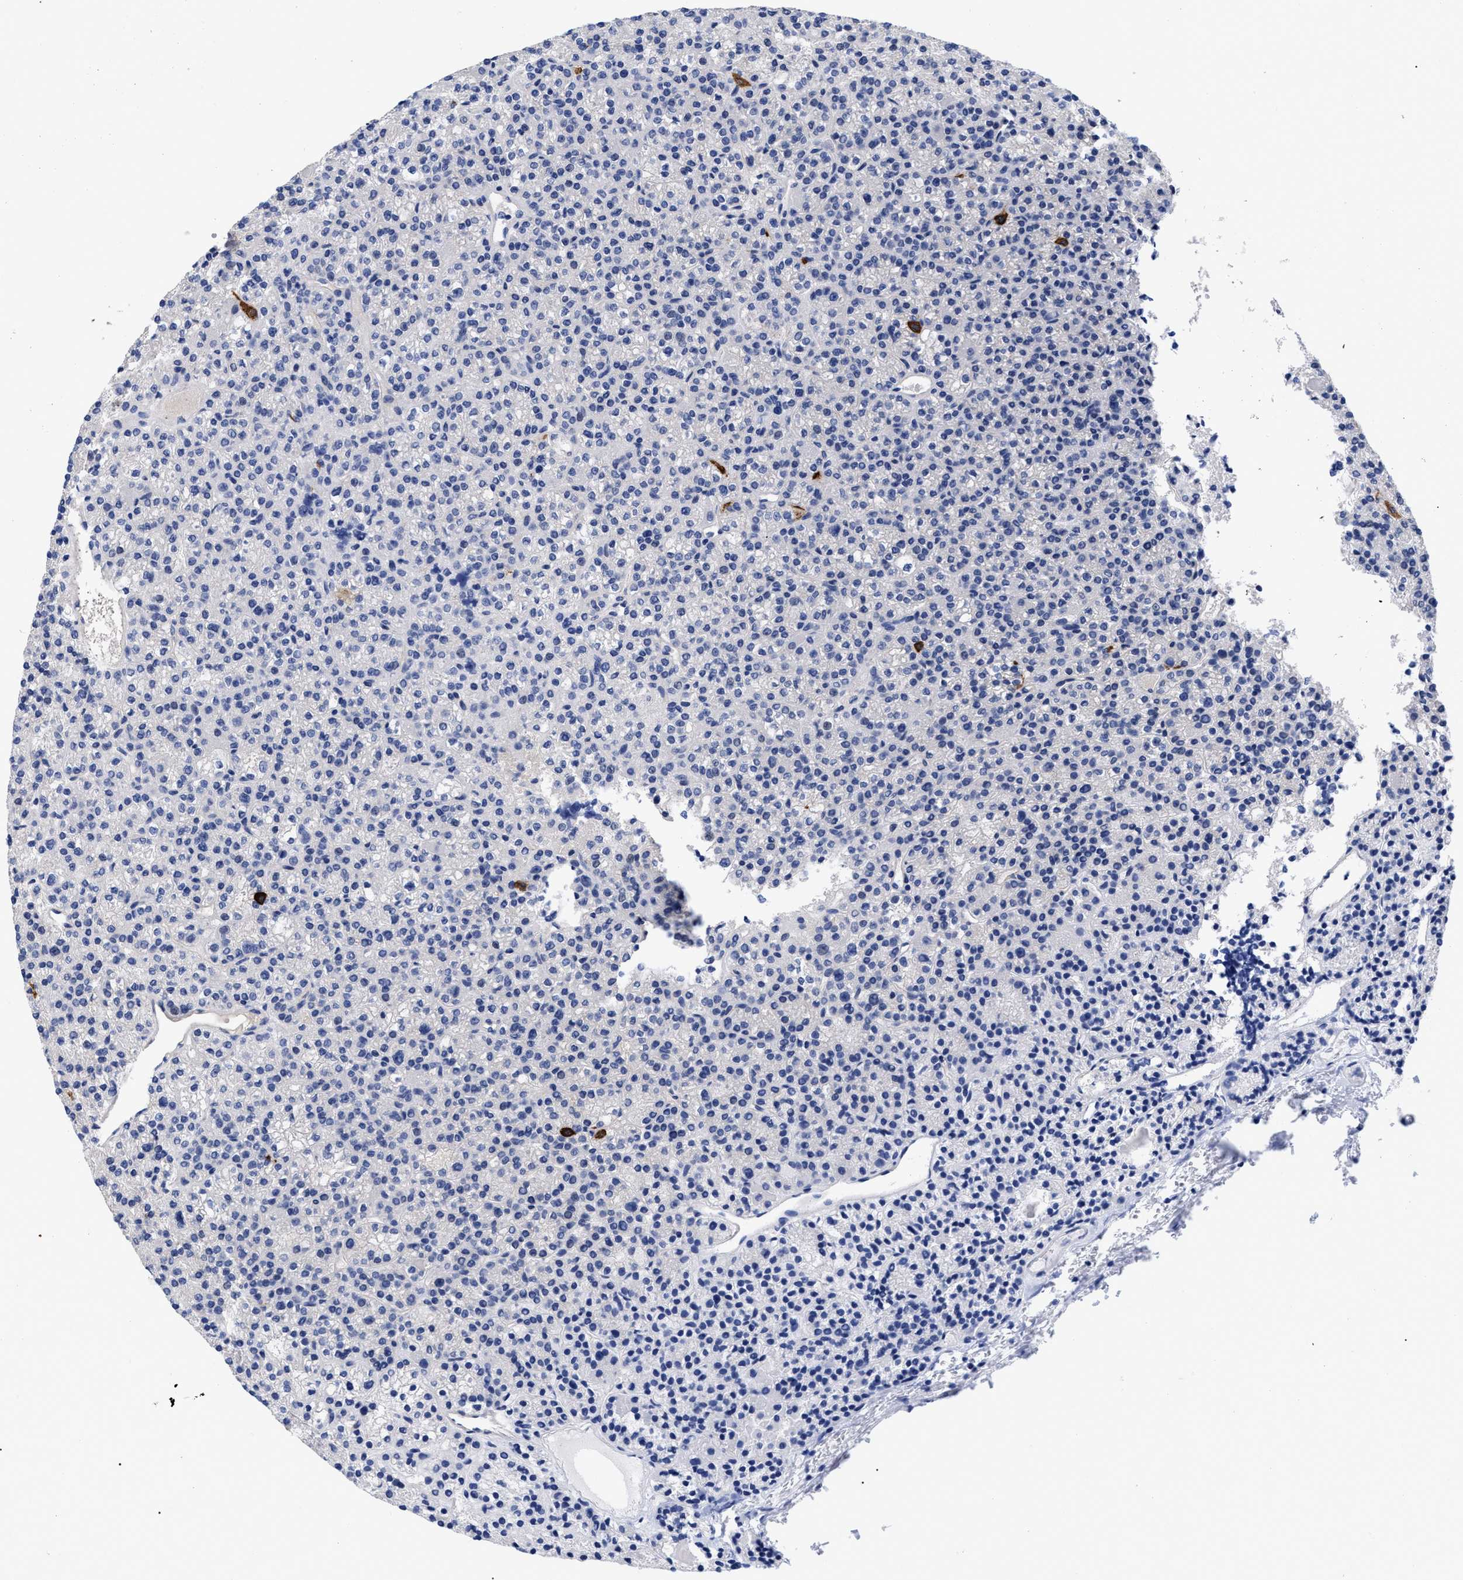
{"staining": {"intensity": "negative", "quantity": "none", "location": "none"}, "tissue": "parathyroid gland", "cell_type": "Glandular cells", "image_type": "normal", "snomed": [{"axis": "morphology", "description": "Normal tissue, NOS"}, {"axis": "morphology", "description": "Adenoma, NOS"}, {"axis": "topography", "description": "Parathyroid gland"}], "caption": "The micrograph demonstrates no staining of glandular cells in benign parathyroid gland.", "gene": "IRAG2", "patient": {"sex": "female", "age": 64}}